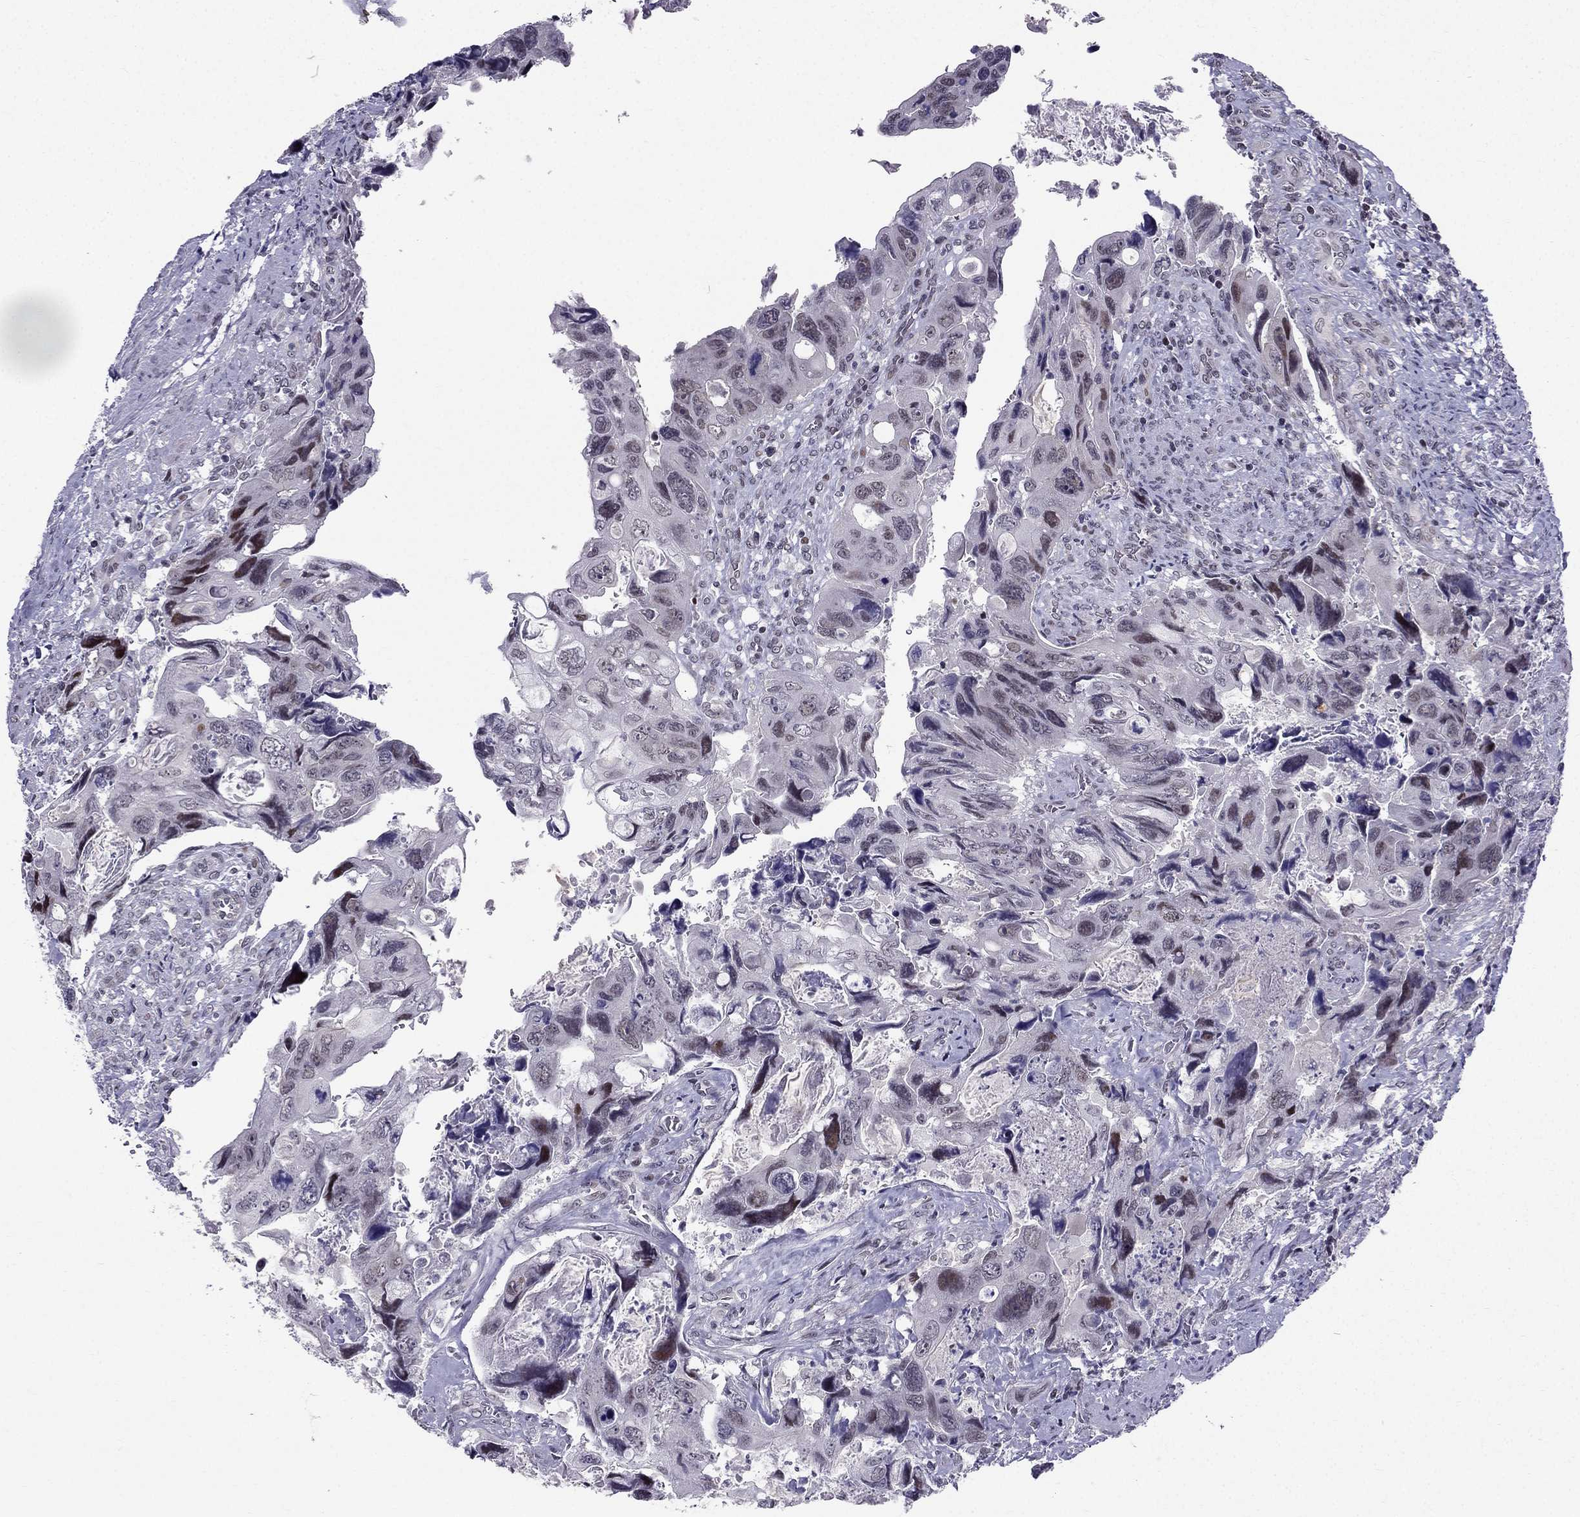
{"staining": {"intensity": "negative", "quantity": "none", "location": "none"}, "tissue": "colorectal cancer", "cell_type": "Tumor cells", "image_type": "cancer", "snomed": [{"axis": "morphology", "description": "Adenocarcinoma, NOS"}, {"axis": "topography", "description": "Rectum"}], "caption": "Immunohistochemistry image of colorectal cancer (adenocarcinoma) stained for a protein (brown), which displays no positivity in tumor cells.", "gene": "RPRD2", "patient": {"sex": "male", "age": 62}}